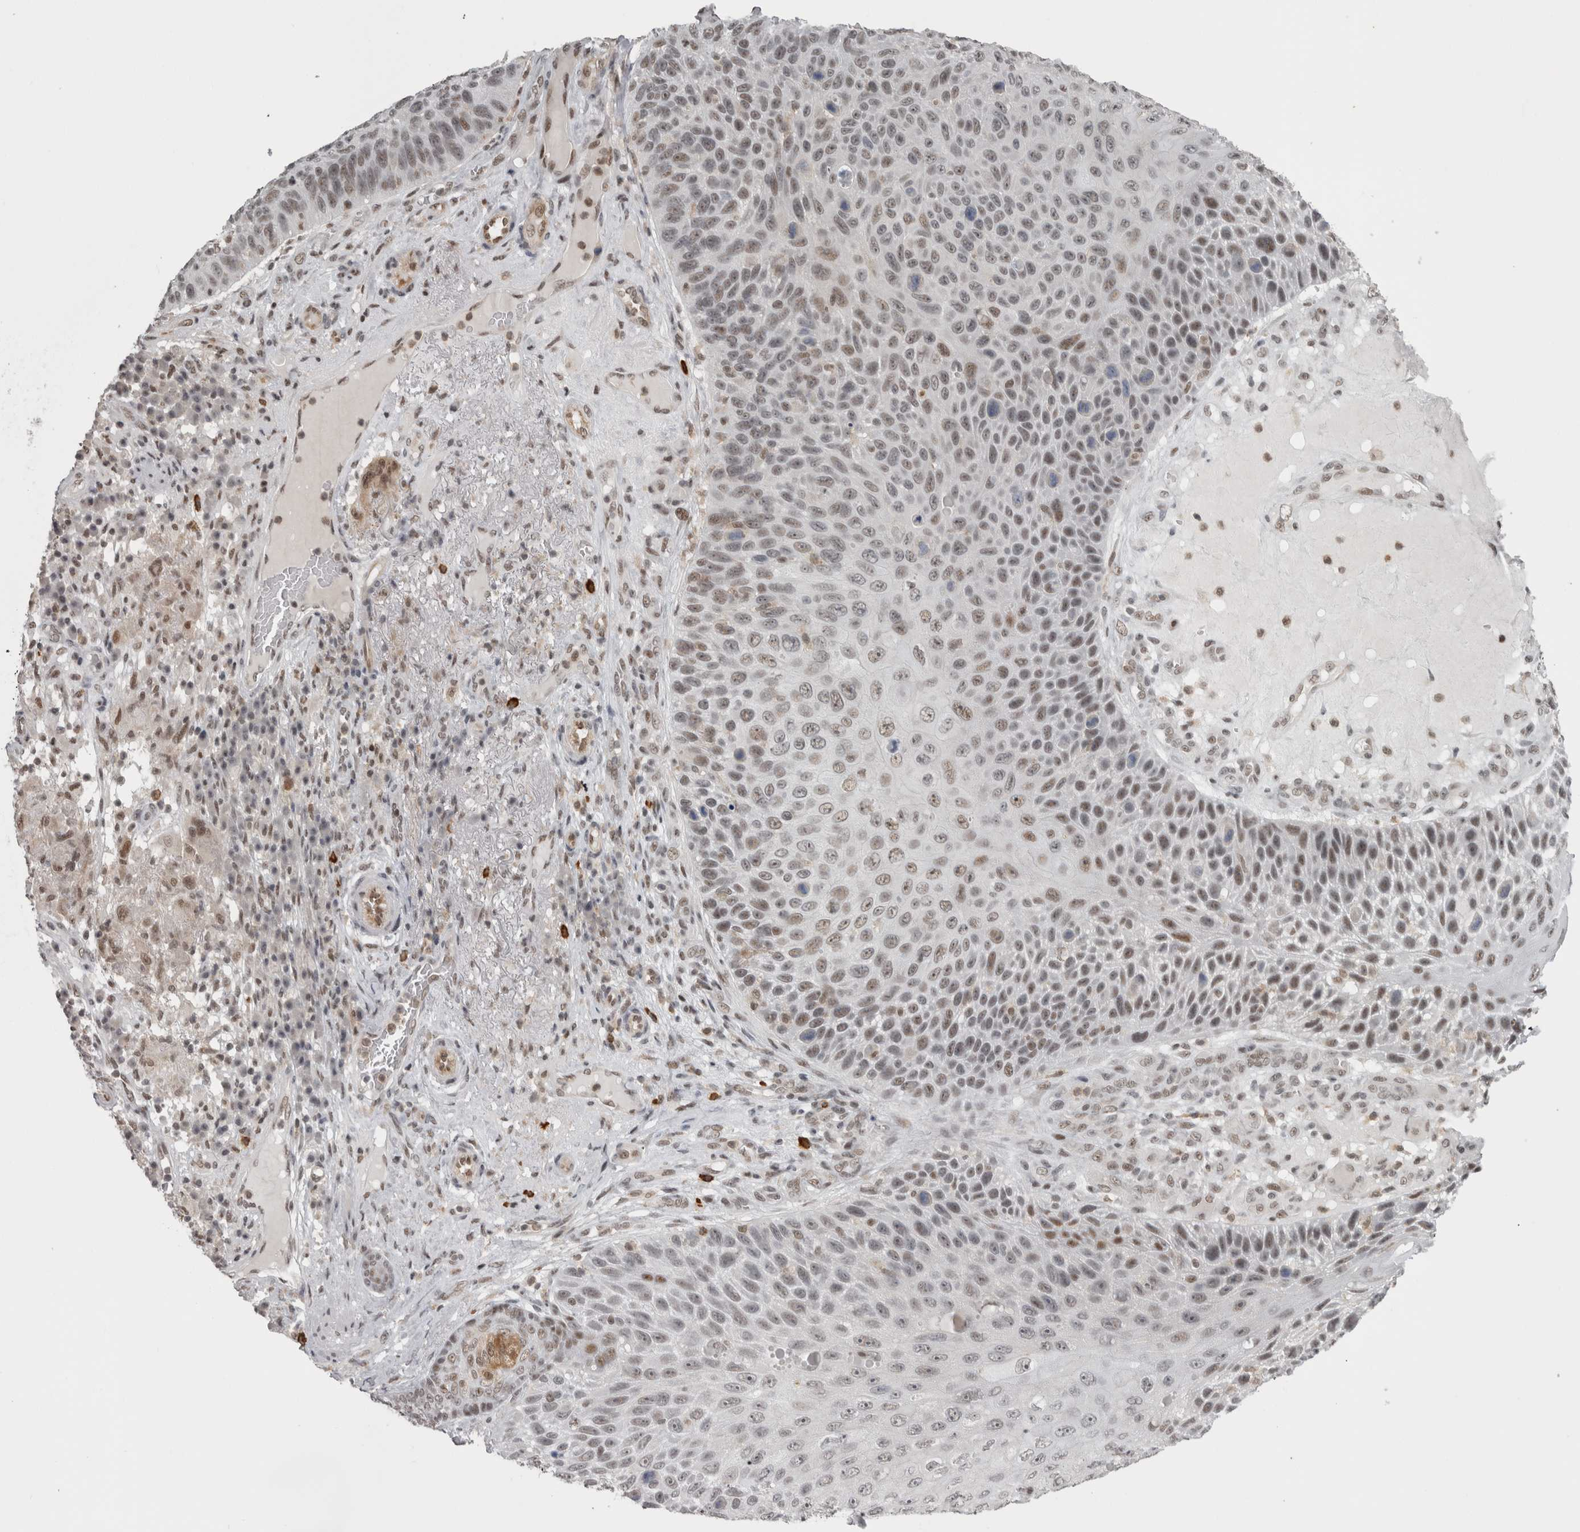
{"staining": {"intensity": "moderate", "quantity": "<25%", "location": "nuclear"}, "tissue": "skin cancer", "cell_type": "Tumor cells", "image_type": "cancer", "snomed": [{"axis": "morphology", "description": "Squamous cell carcinoma, NOS"}, {"axis": "topography", "description": "Skin"}], "caption": "An immunohistochemistry photomicrograph of neoplastic tissue is shown. Protein staining in brown shows moderate nuclear positivity in skin squamous cell carcinoma within tumor cells.", "gene": "MICU3", "patient": {"sex": "female", "age": 88}}